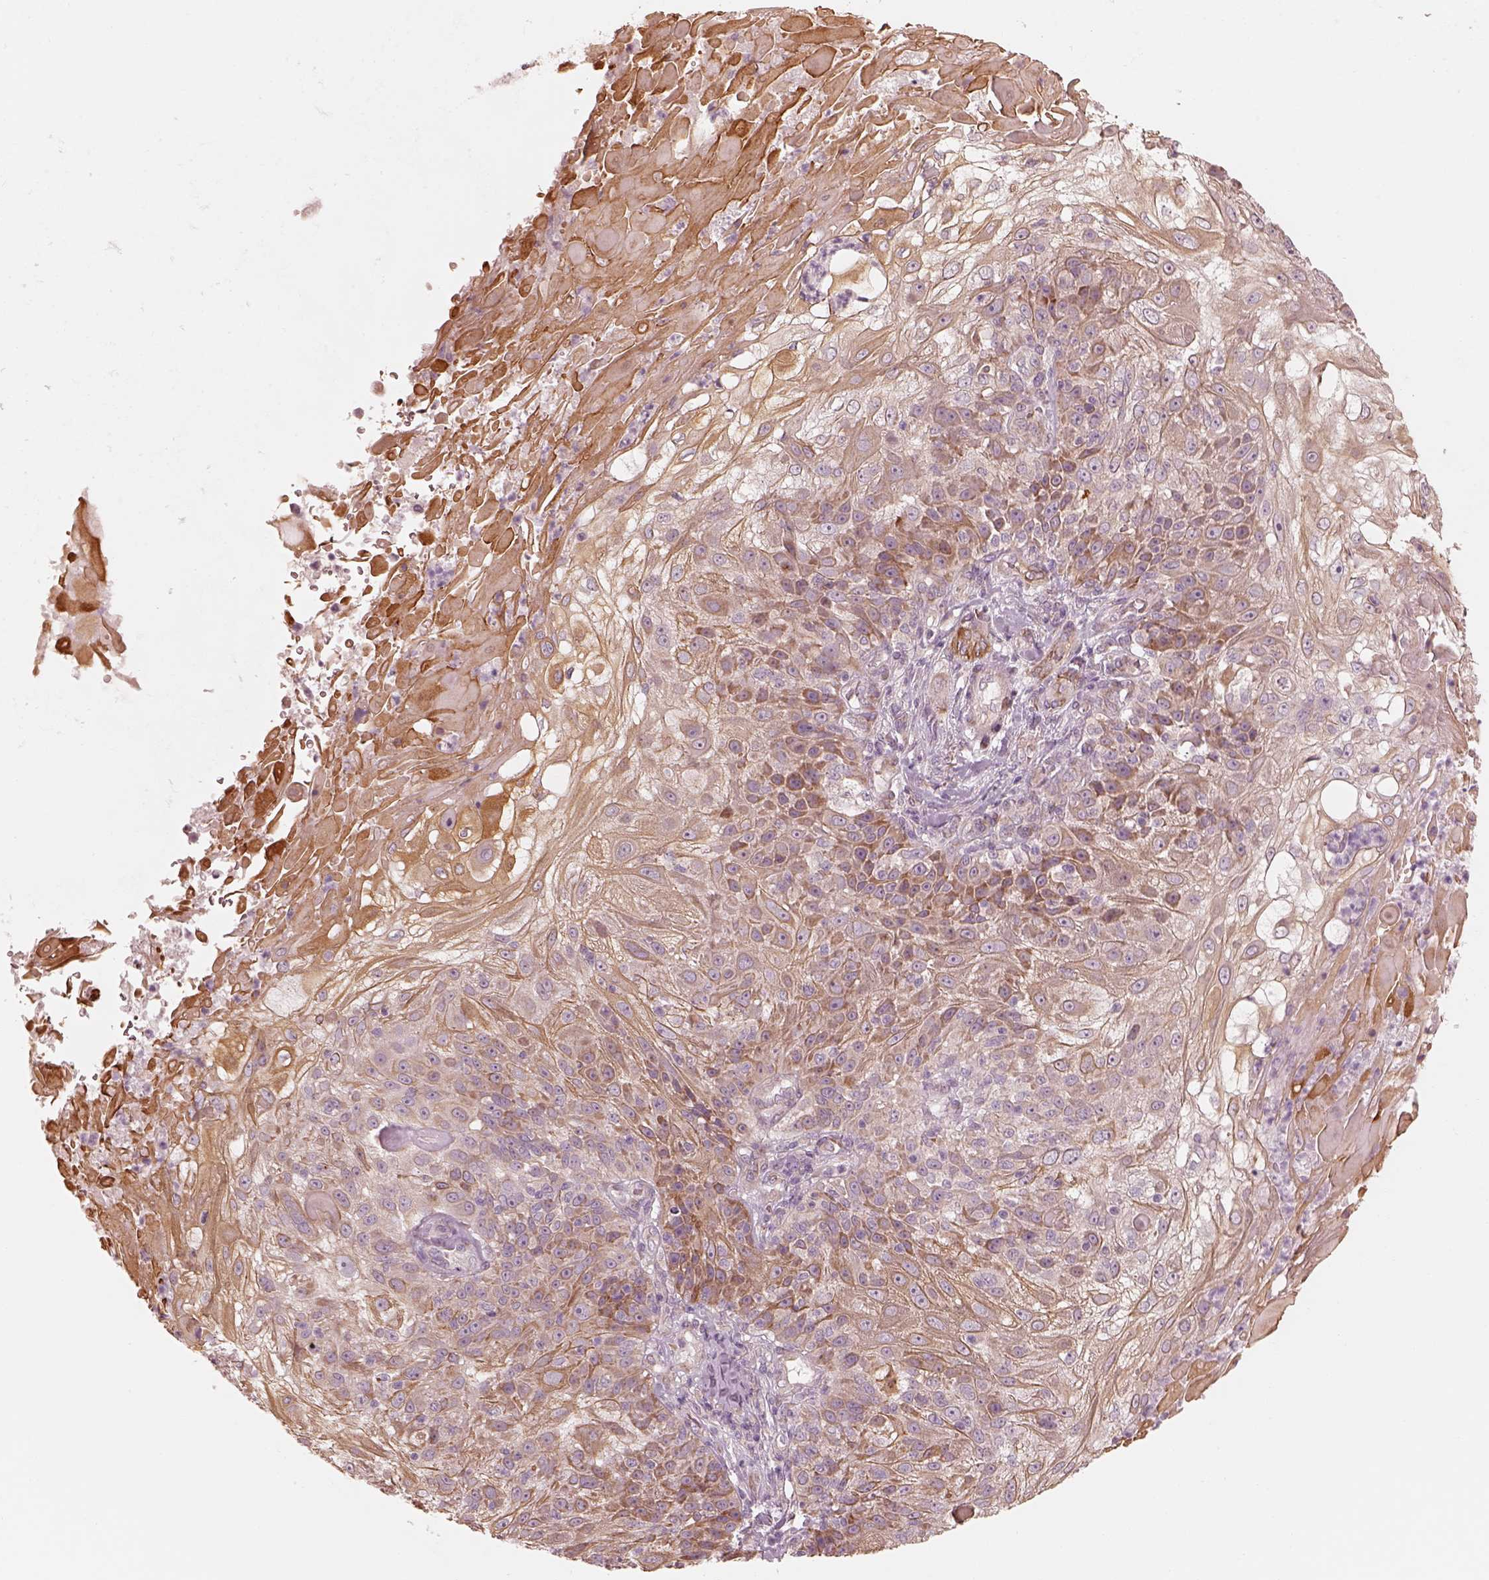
{"staining": {"intensity": "moderate", "quantity": "<25%", "location": "cytoplasmic/membranous"}, "tissue": "skin cancer", "cell_type": "Tumor cells", "image_type": "cancer", "snomed": [{"axis": "morphology", "description": "Normal tissue, NOS"}, {"axis": "morphology", "description": "Squamous cell carcinoma, NOS"}, {"axis": "topography", "description": "Skin"}], "caption": "Immunohistochemical staining of human skin cancer displays low levels of moderate cytoplasmic/membranous expression in approximately <25% of tumor cells.", "gene": "RAB3C", "patient": {"sex": "female", "age": 83}}